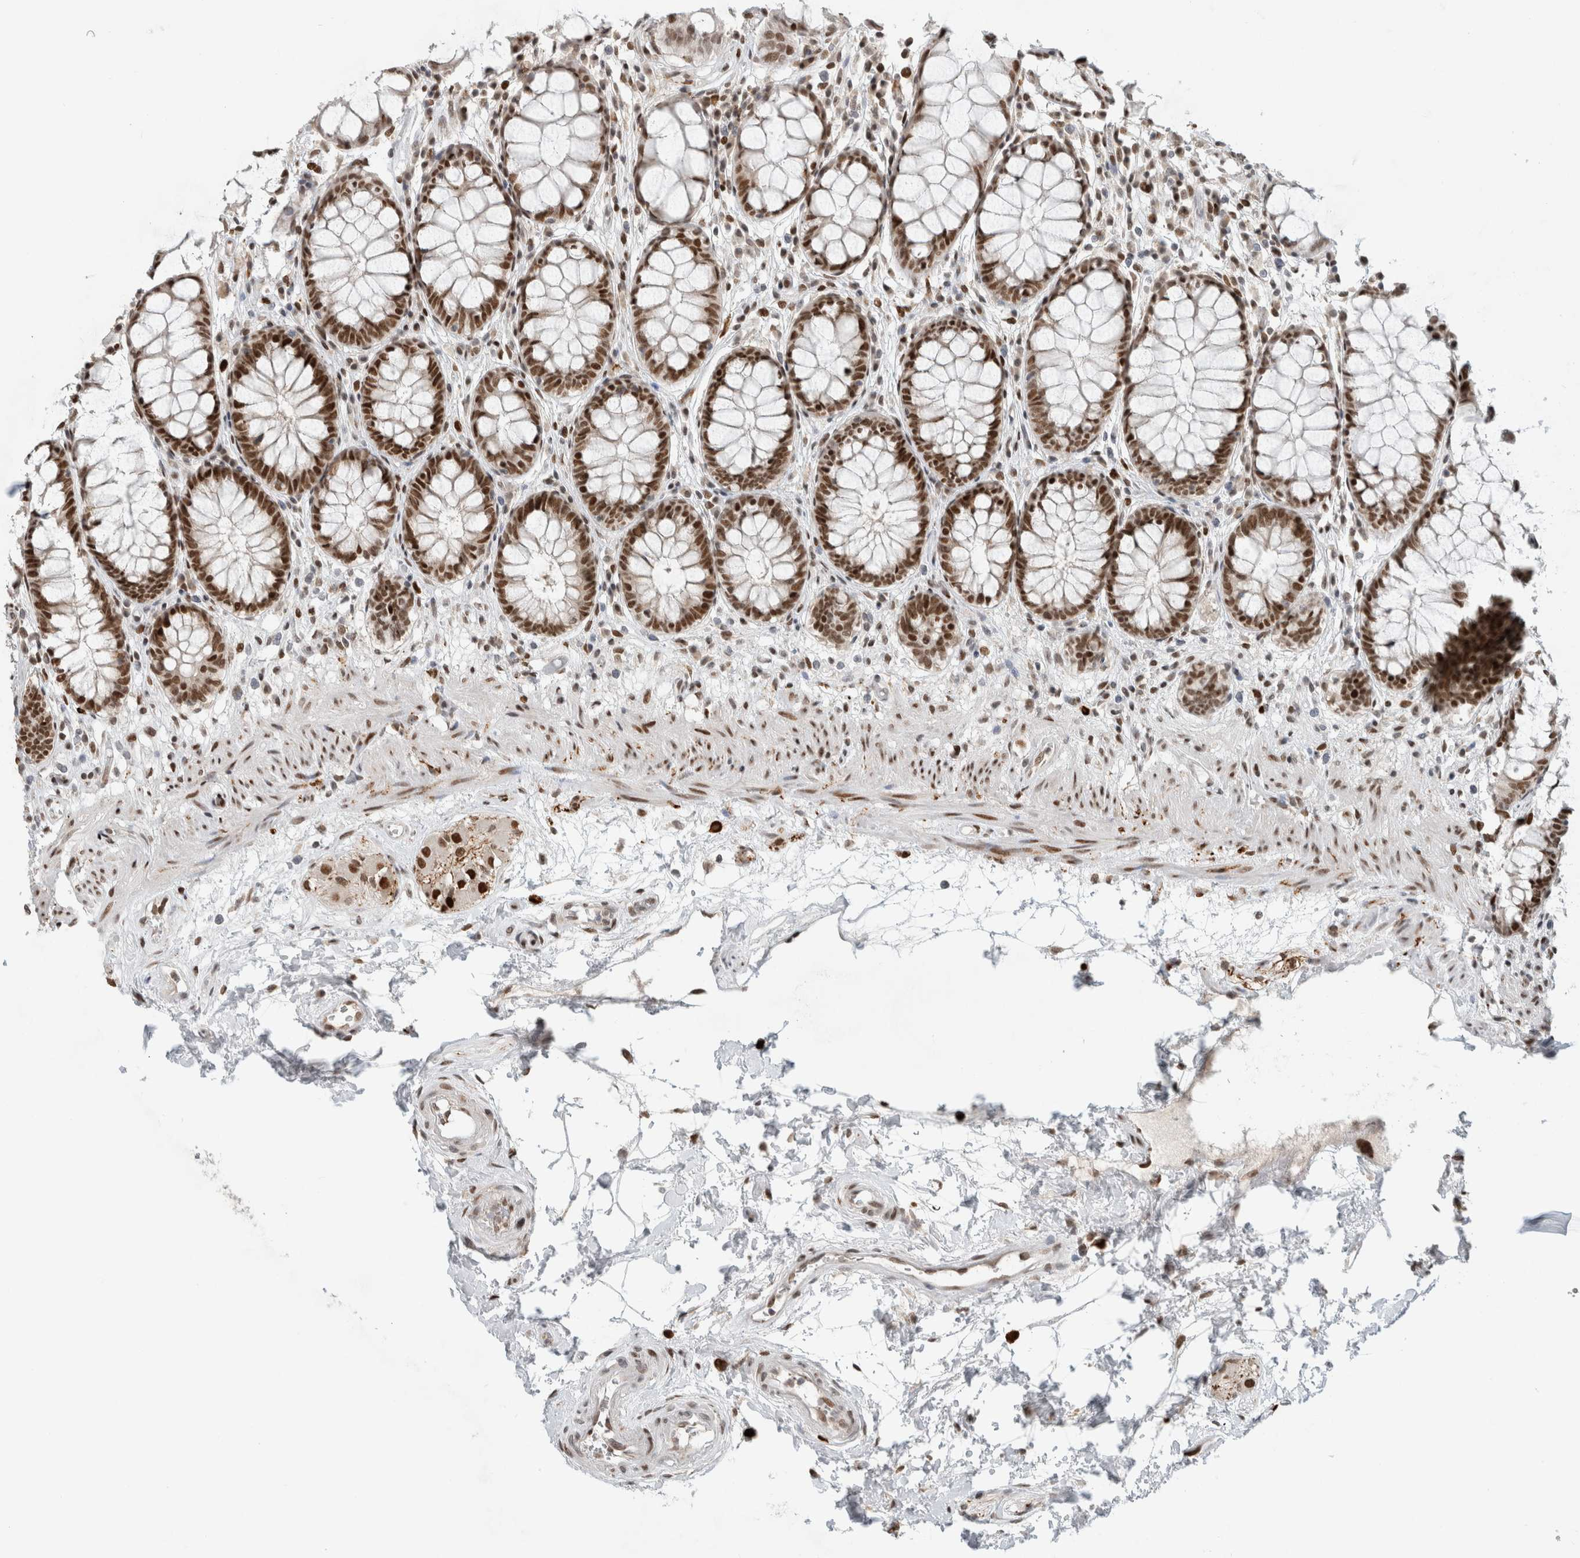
{"staining": {"intensity": "strong", "quantity": ">75%", "location": "cytoplasmic/membranous,nuclear"}, "tissue": "rectum", "cell_type": "Glandular cells", "image_type": "normal", "snomed": [{"axis": "morphology", "description": "Normal tissue, NOS"}, {"axis": "topography", "description": "Rectum"}], "caption": "Protein positivity by immunohistochemistry exhibits strong cytoplasmic/membranous,nuclear staining in about >75% of glandular cells in benign rectum. The staining is performed using DAB brown chromogen to label protein expression. The nuclei are counter-stained blue using hematoxylin.", "gene": "HNRNPR", "patient": {"sex": "male", "age": 64}}